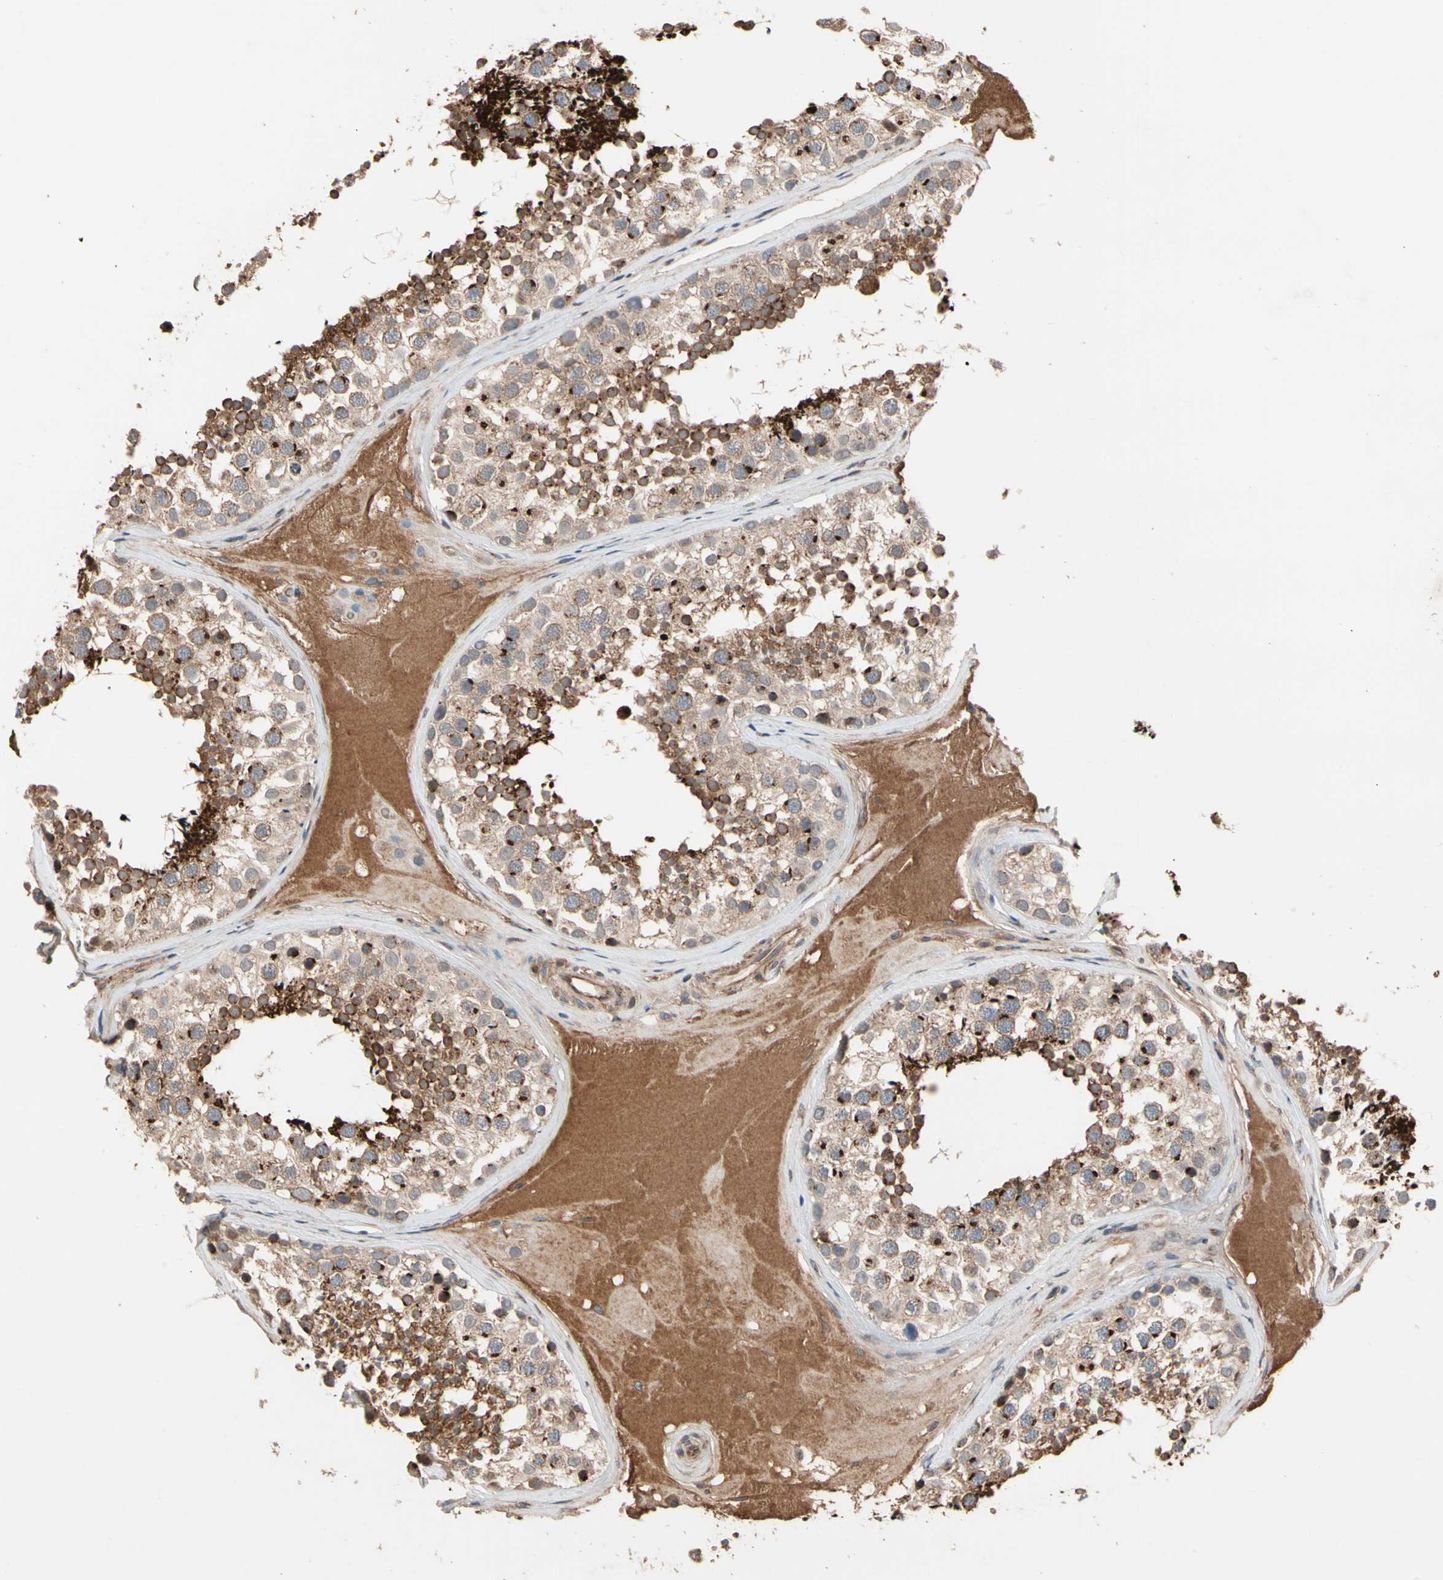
{"staining": {"intensity": "strong", "quantity": "<25%", "location": "cytoplasmic/membranous"}, "tissue": "testis", "cell_type": "Cells in seminiferous ducts", "image_type": "normal", "snomed": [{"axis": "morphology", "description": "Normal tissue, NOS"}, {"axis": "topography", "description": "Testis"}], "caption": "Testis was stained to show a protein in brown. There is medium levels of strong cytoplasmic/membranous positivity in about <25% of cells in seminiferous ducts. (DAB (3,3'-diaminobenzidine) = brown stain, brightfield microscopy at high magnification).", "gene": "GCK", "patient": {"sex": "male", "age": 46}}